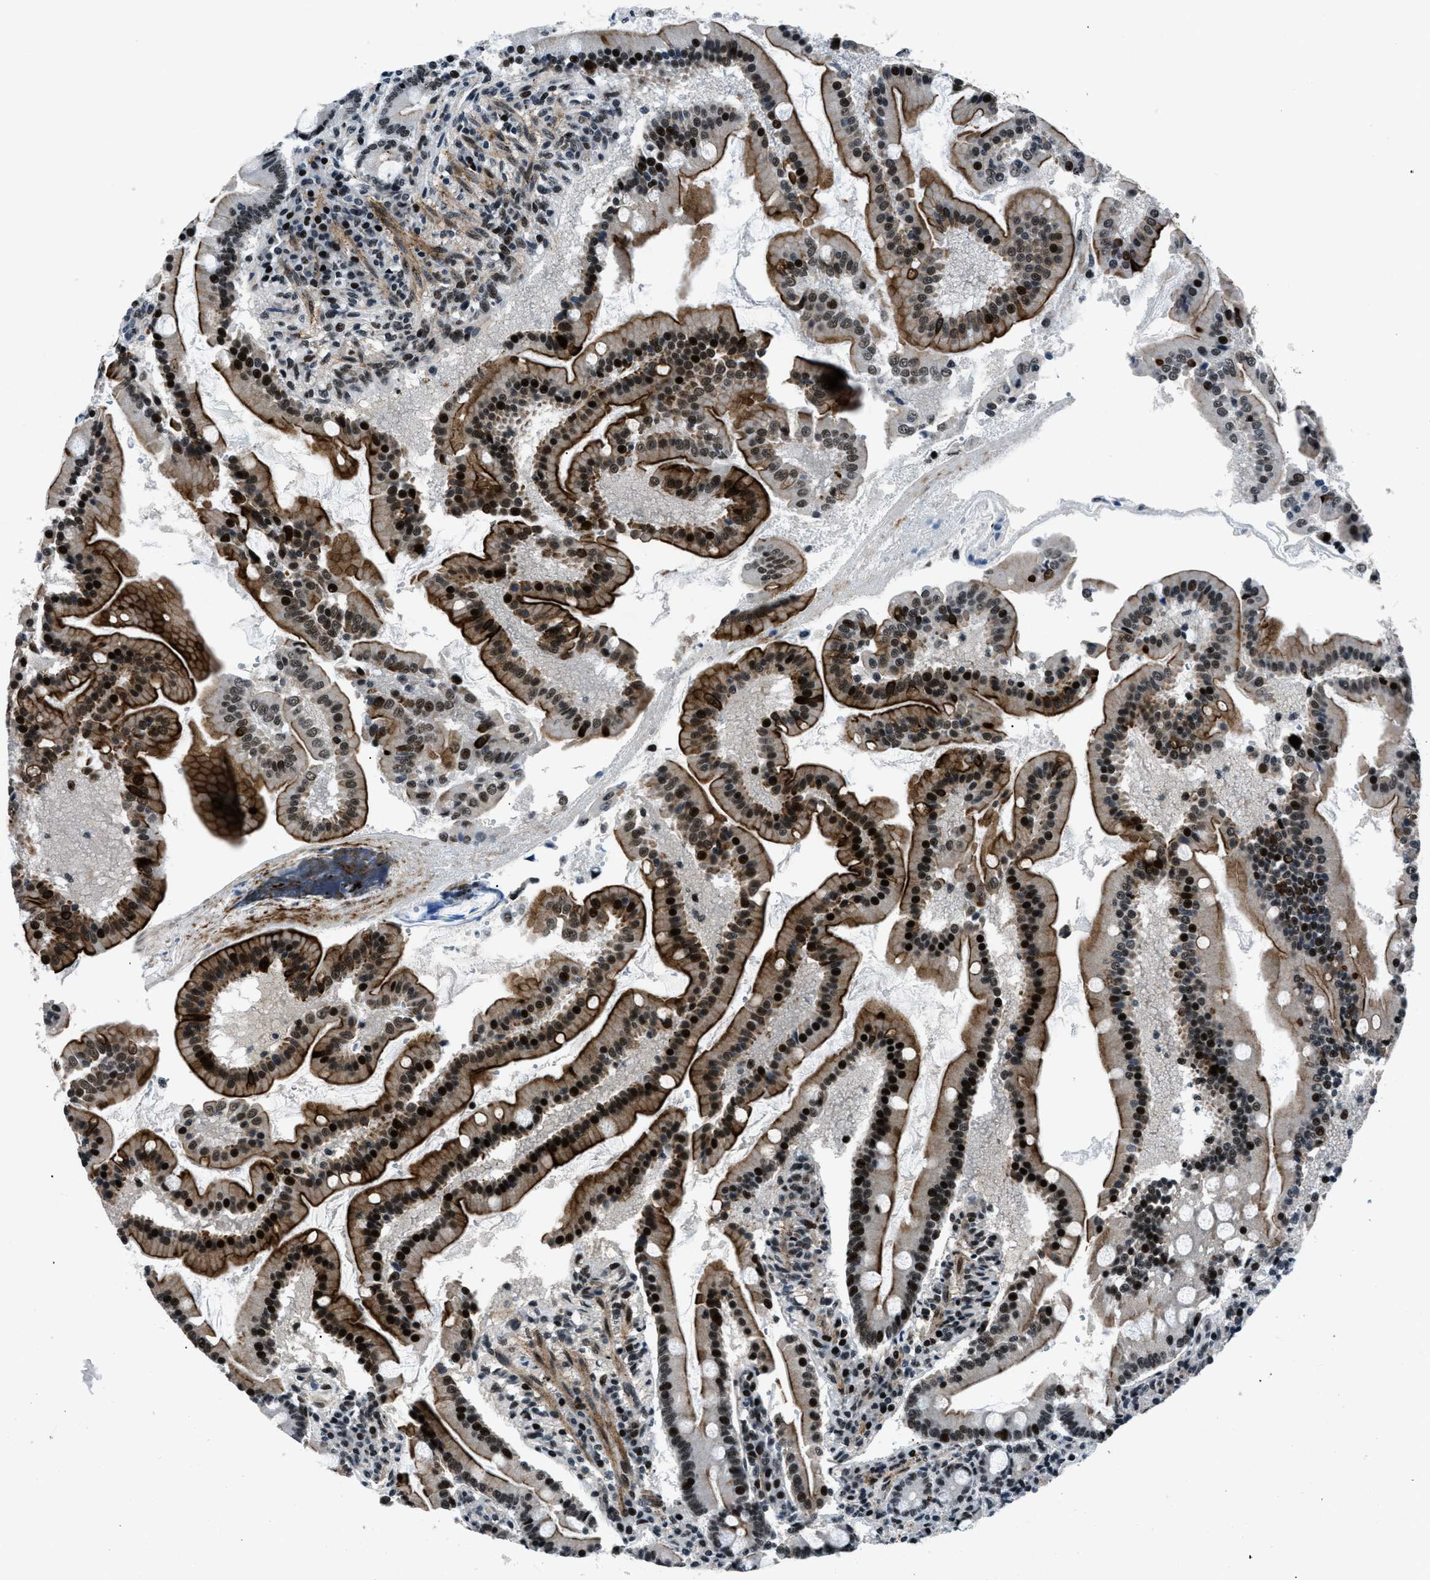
{"staining": {"intensity": "strong", "quantity": ">75%", "location": "cytoplasmic/membranous,nuclear"}, "tissue": "duodenum", "cell_type": "Glandular cells", "image_type": "normal", "snomed": [{"axis": "morphology", "description": "Normal tissue, NOS"}, {"axis": "topography", "description": "Duodenum"}], "caption": "The histopathology image displays immunohistochemical staining of normal duodenum. There is strong cytoplasmic/membranous,nuclear staining is seen in approximately >75% of glandular cells.", "gene": "SMARCB1", "patient": {"sex": "male", "age": 50}}